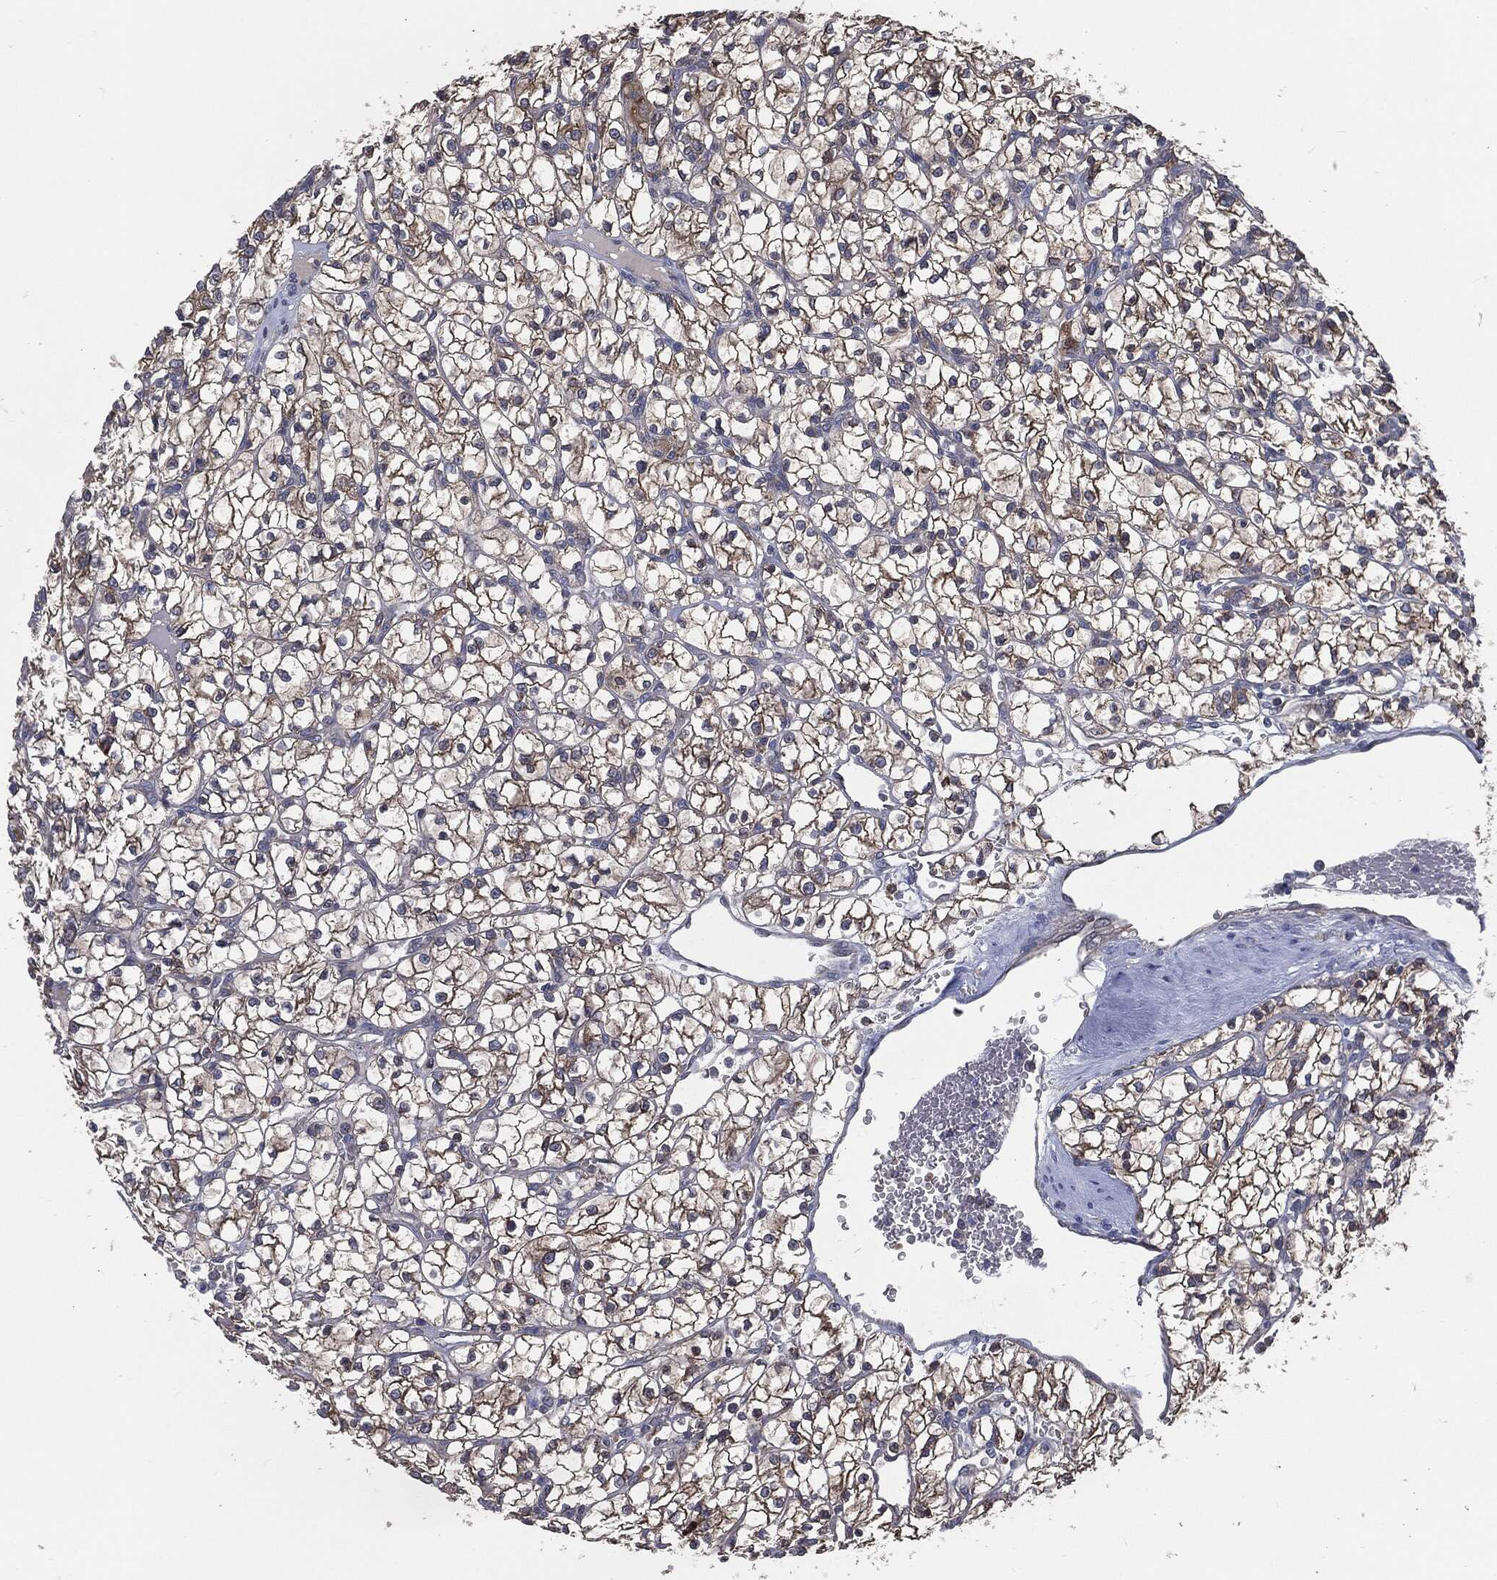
{"staining": {"intensity": "moderate", "quantity": "25%-75%", "location": "cytoplasmic/membranous"}, "tissue": "renal cancer", "cell_type": "Tumor cells", "image_type": "cancer", "snomed": [{"axis": "morphology", "description": "Adenocarcinoma, NOS"}, {"axis": "topography", "description": "Kidney"}], "caption": "Immunohistochemical staining of human renal cancer reveals moderate cytoplasmic/membranous protein expression in about 25%-75% of tumor cells. (DAB (3,3'-diaminobenzidine) IHC with brightfield microscopy, high magnification).", "gene": "PRDX4", "patient": {"sex": "female", "age": 64}}